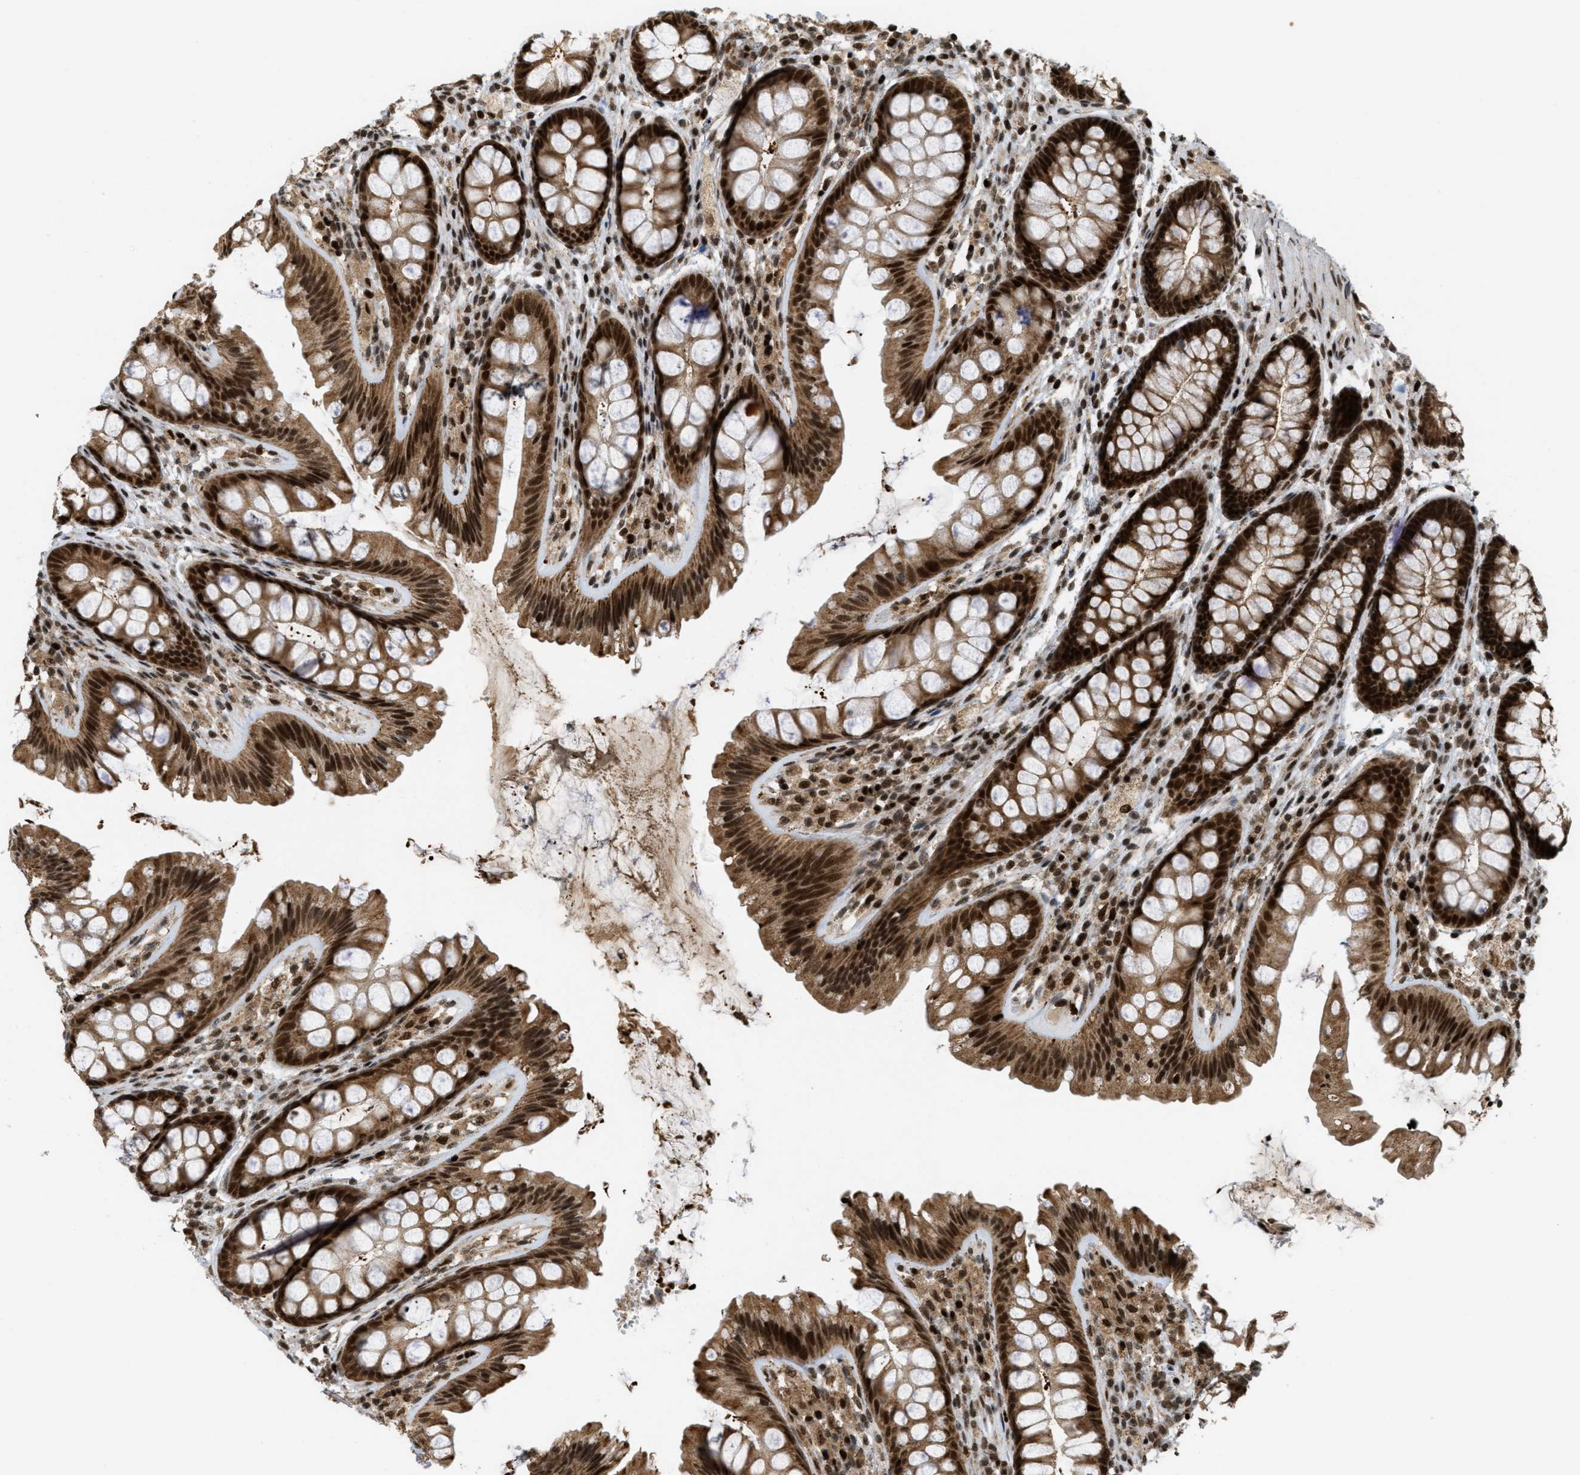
{"staining": {"intensity": "strong", "quantity": ">75%", "location": "nuclear"}, "tissue": "colon", "cell_type": "Endothelial cells", "image_type": "normal", "snomed": [{"axis": "morphology", "description": "Normal tissue, NOS"}, {"axis": "topography", "description": "Colon"}], "caption": "Immunohistochemistry (IHC) of unremarkable human colon demonstrates high levels of strong nuclear expression in about >75% of endothelial cells. Using DAB (brown) and hematoxylin (blue) stains, captured at high magnification using brightfield microscopy.", "gene": "TLK1", "patient": {"sex": "female", "age": 56}}